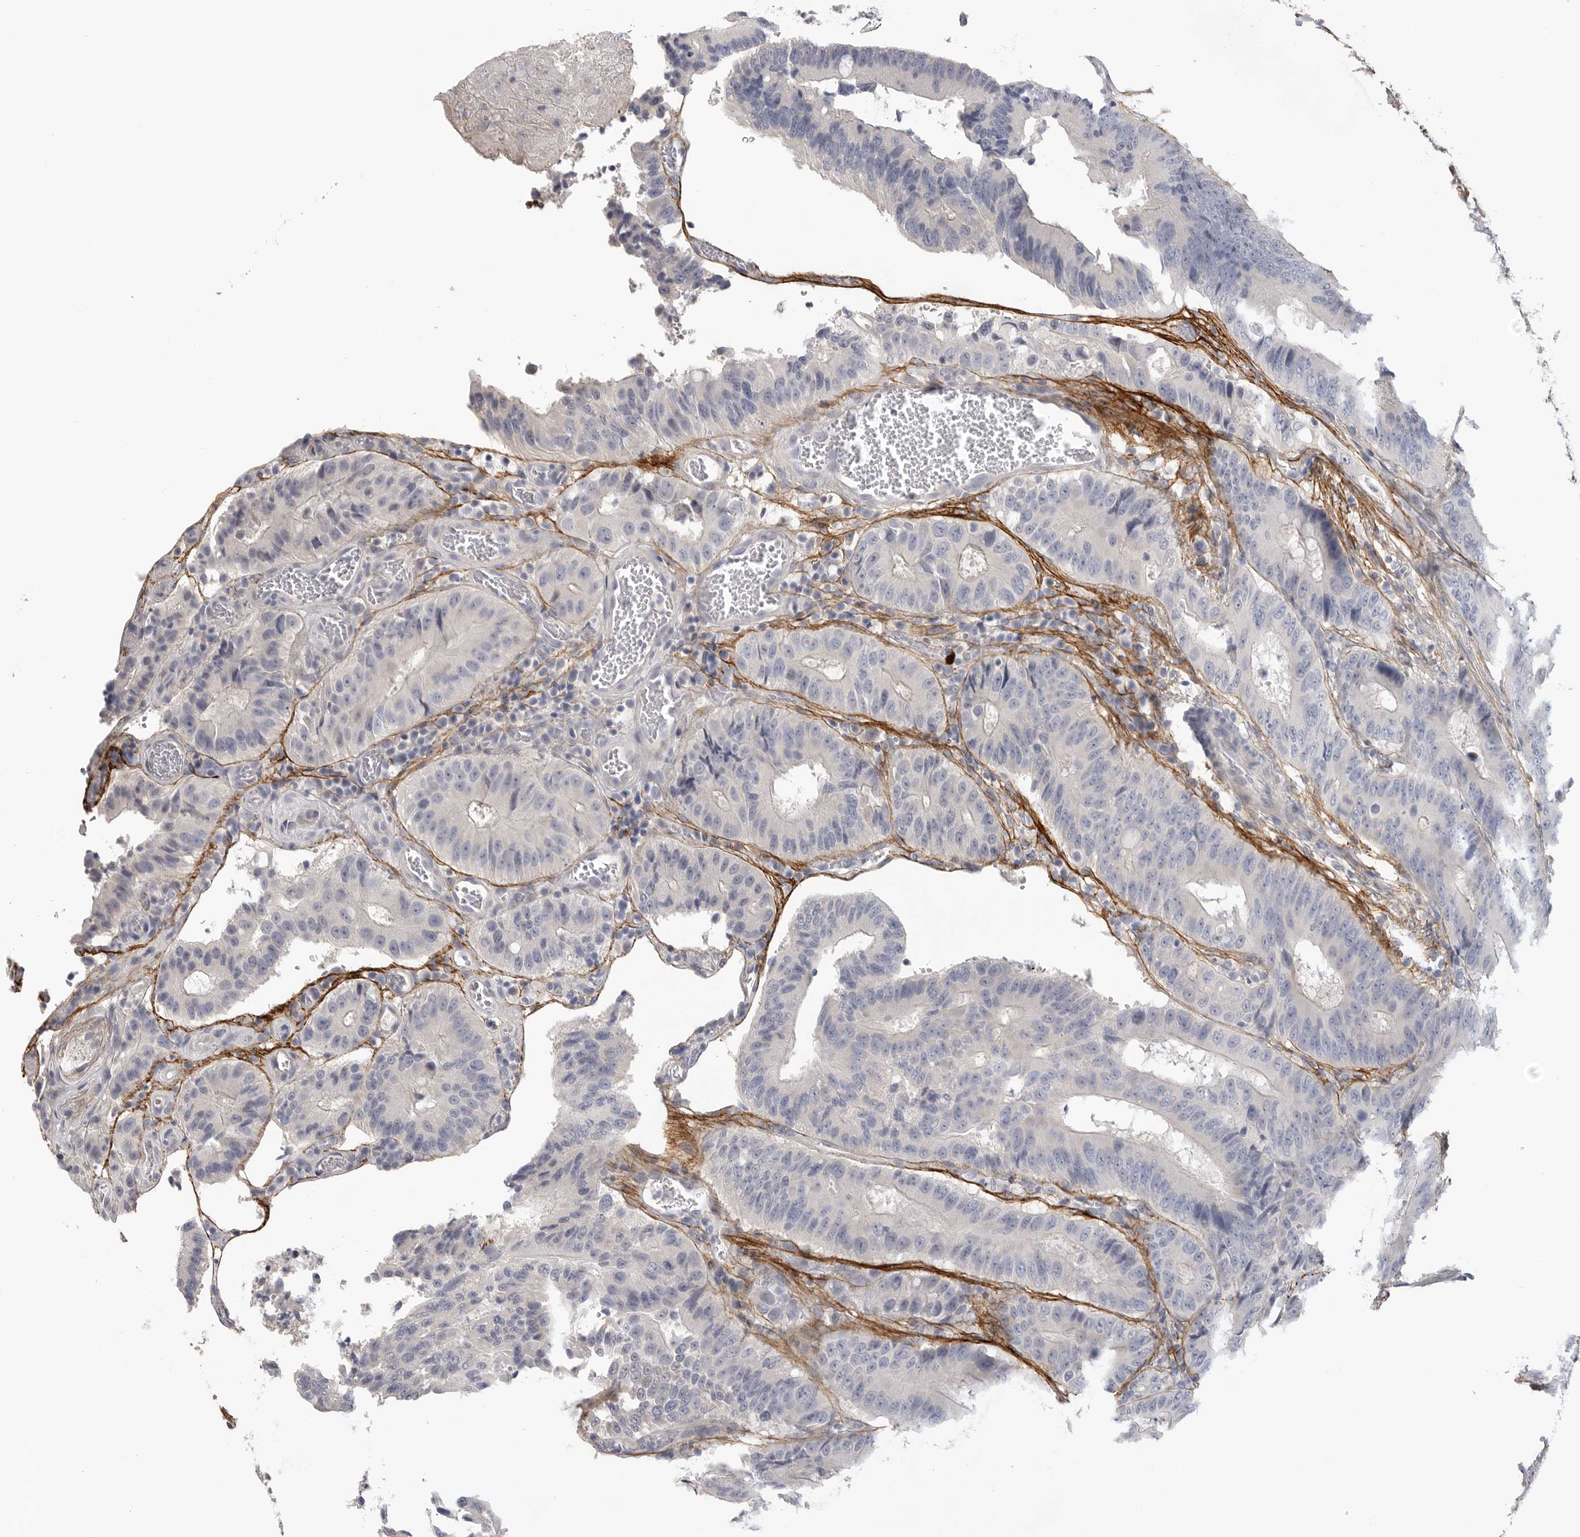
{"staining": {"intensity": "negative", "quantity": "none", "location": "none"}, "tissue": "colorectal cancer", "cell_type": "Tumor cells", "image_type": "cancer", "snomed": [{"axis": "morphology", "description": "Adenocarcinoma, NOS"}, {"axis": "topography", "description": "Colon"}], "caption": "Immunohistochemistry (IHC) micrograph of neoplastic tissue: human colorectal adenocarcinoma stained with DAB reveals no significant protein expression in tumor cells.", "gene": "FBN2", "patient": {"sex": "male", "age": 83}}